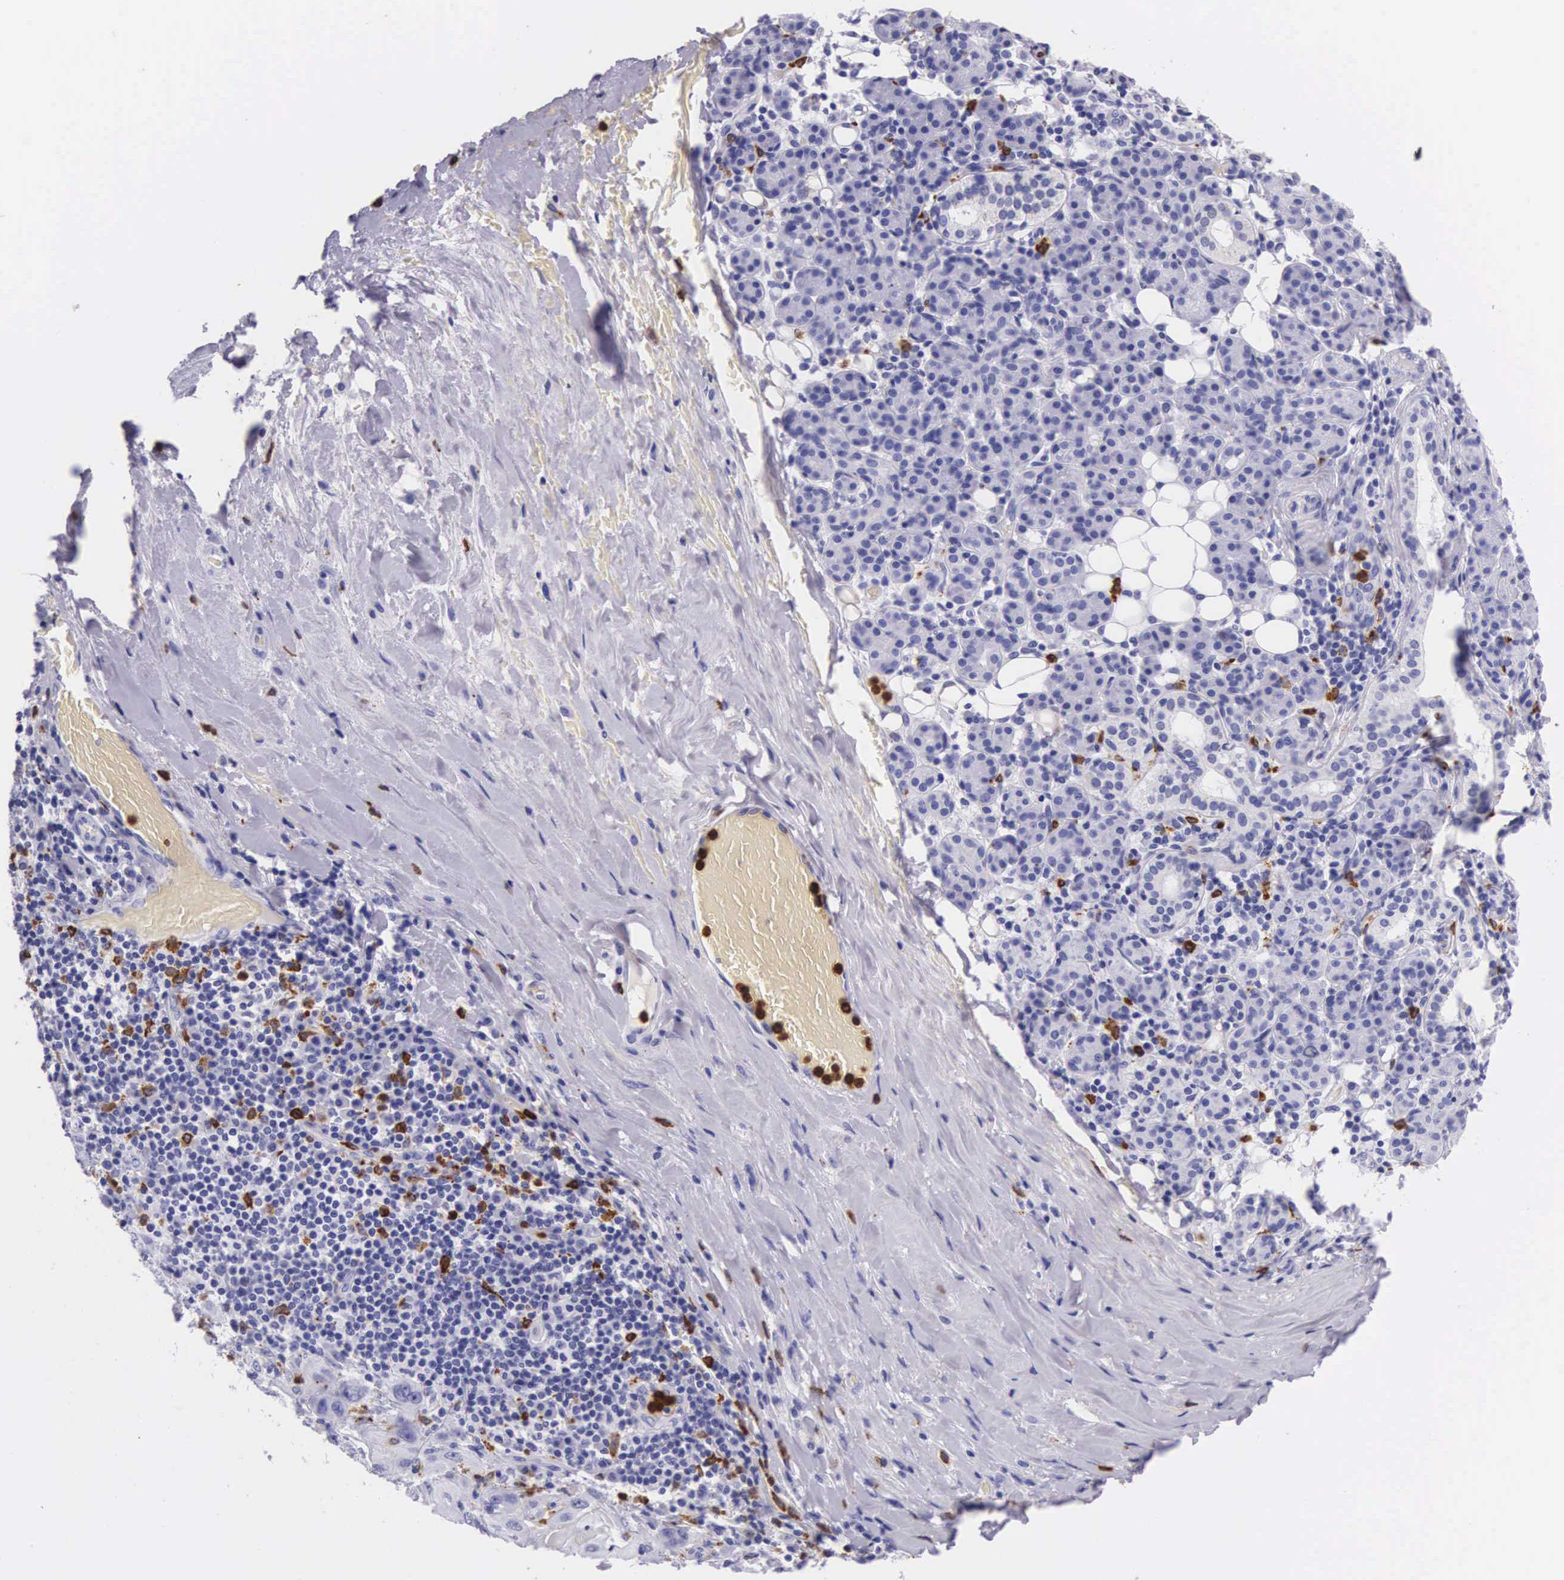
{"staining": {"intensity": "negative", "quantity": "none", "location": "none"}, "tissue": "skin cancer", "cell_type": "Tumor cells", "image_type": "cancer", "snomed": [{"axis": "morphology", "description": "Squamous cell carcinoma, NOS"}, {"axis": "topography", "description": "Skin"}], "caption": "Human skin cancer (squamous cell carcinoma) stained for a protein using immunohistochemistry (IHC) exhibits no staining in tumor cells.", "gene": "FCN1", "patient": {"sex": "male", "age": 84}}